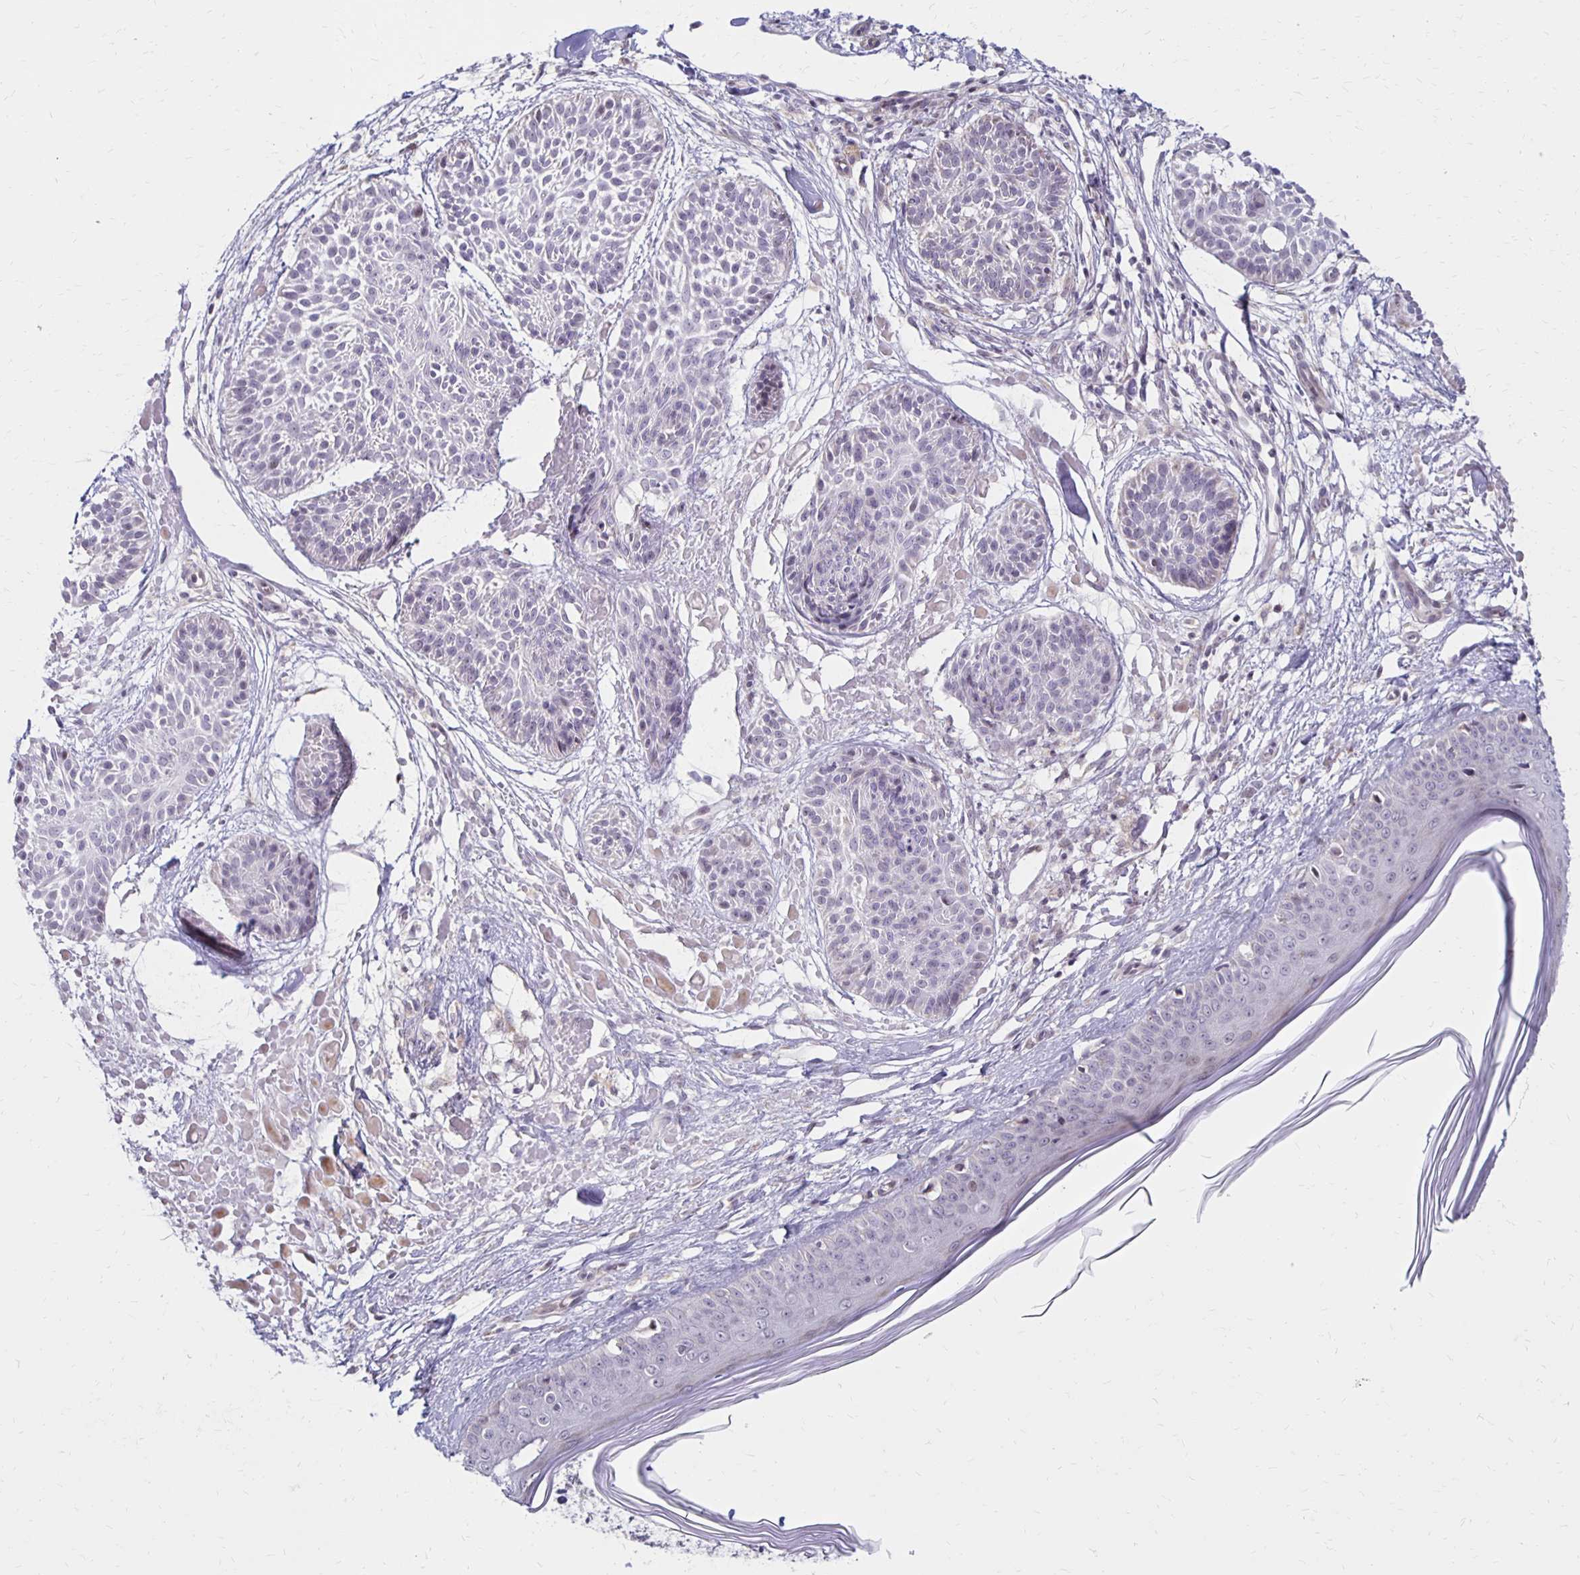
{"staining": {"intensity": "weak", "quantity": "25%-75%", "location": "cytoplasmic/membranous"}, "tissue": "skin cancer", "cell_type": "Tumor cells", "image_type": "cancer", "snomed": [{"axis": "morphology", "description": "Basal cell carcinoma"}, {"axis": "topography", "description": "Skin"}], "caption": "This is a histology image of immunohistochemistry staining of basal cell carcinoma (skin), which shows weak expression in the cytoplasmic/membranous of tumor cells.", "gene": "DAGLA", "patient": {"sex": "female", "age": 78}}